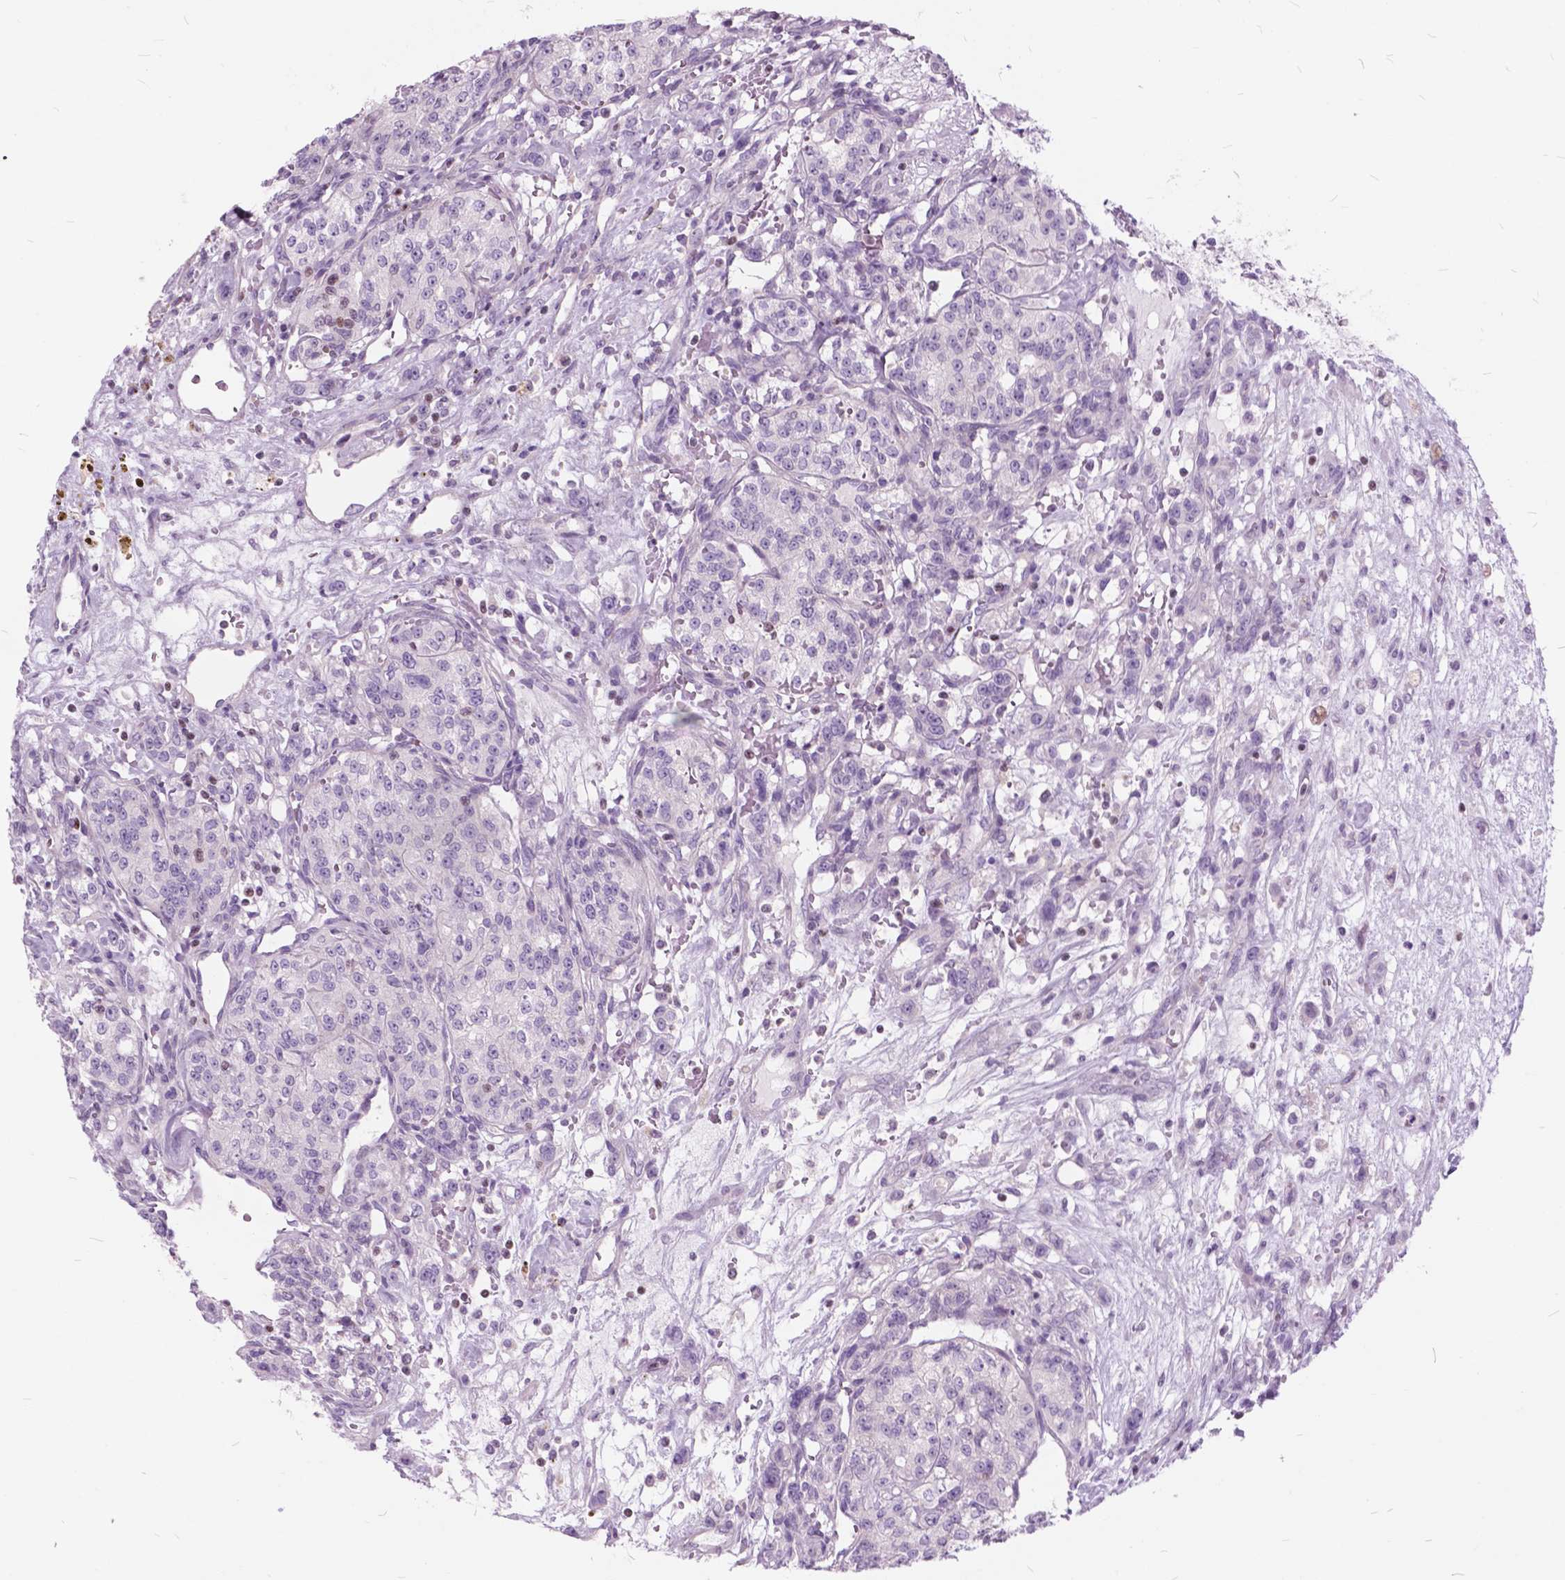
{"staining": {"intensity": "negative", "quantity": "none", "location": "none"}, "tissue": "renal cancer", "cell_type": "Tumor cells", "image_type": "cancer", "snomed": [{"axis": "morphology", "description": "Adenocarcinoma, NOS"}, {"axis": "topography", "description": "Kidney"}], "caption": "The histopathology image displays no significant staining in tumor cells of adenocarcinoma (renal).", "gene": "SP140", "patient": {"sex": "female", "age": 63}}